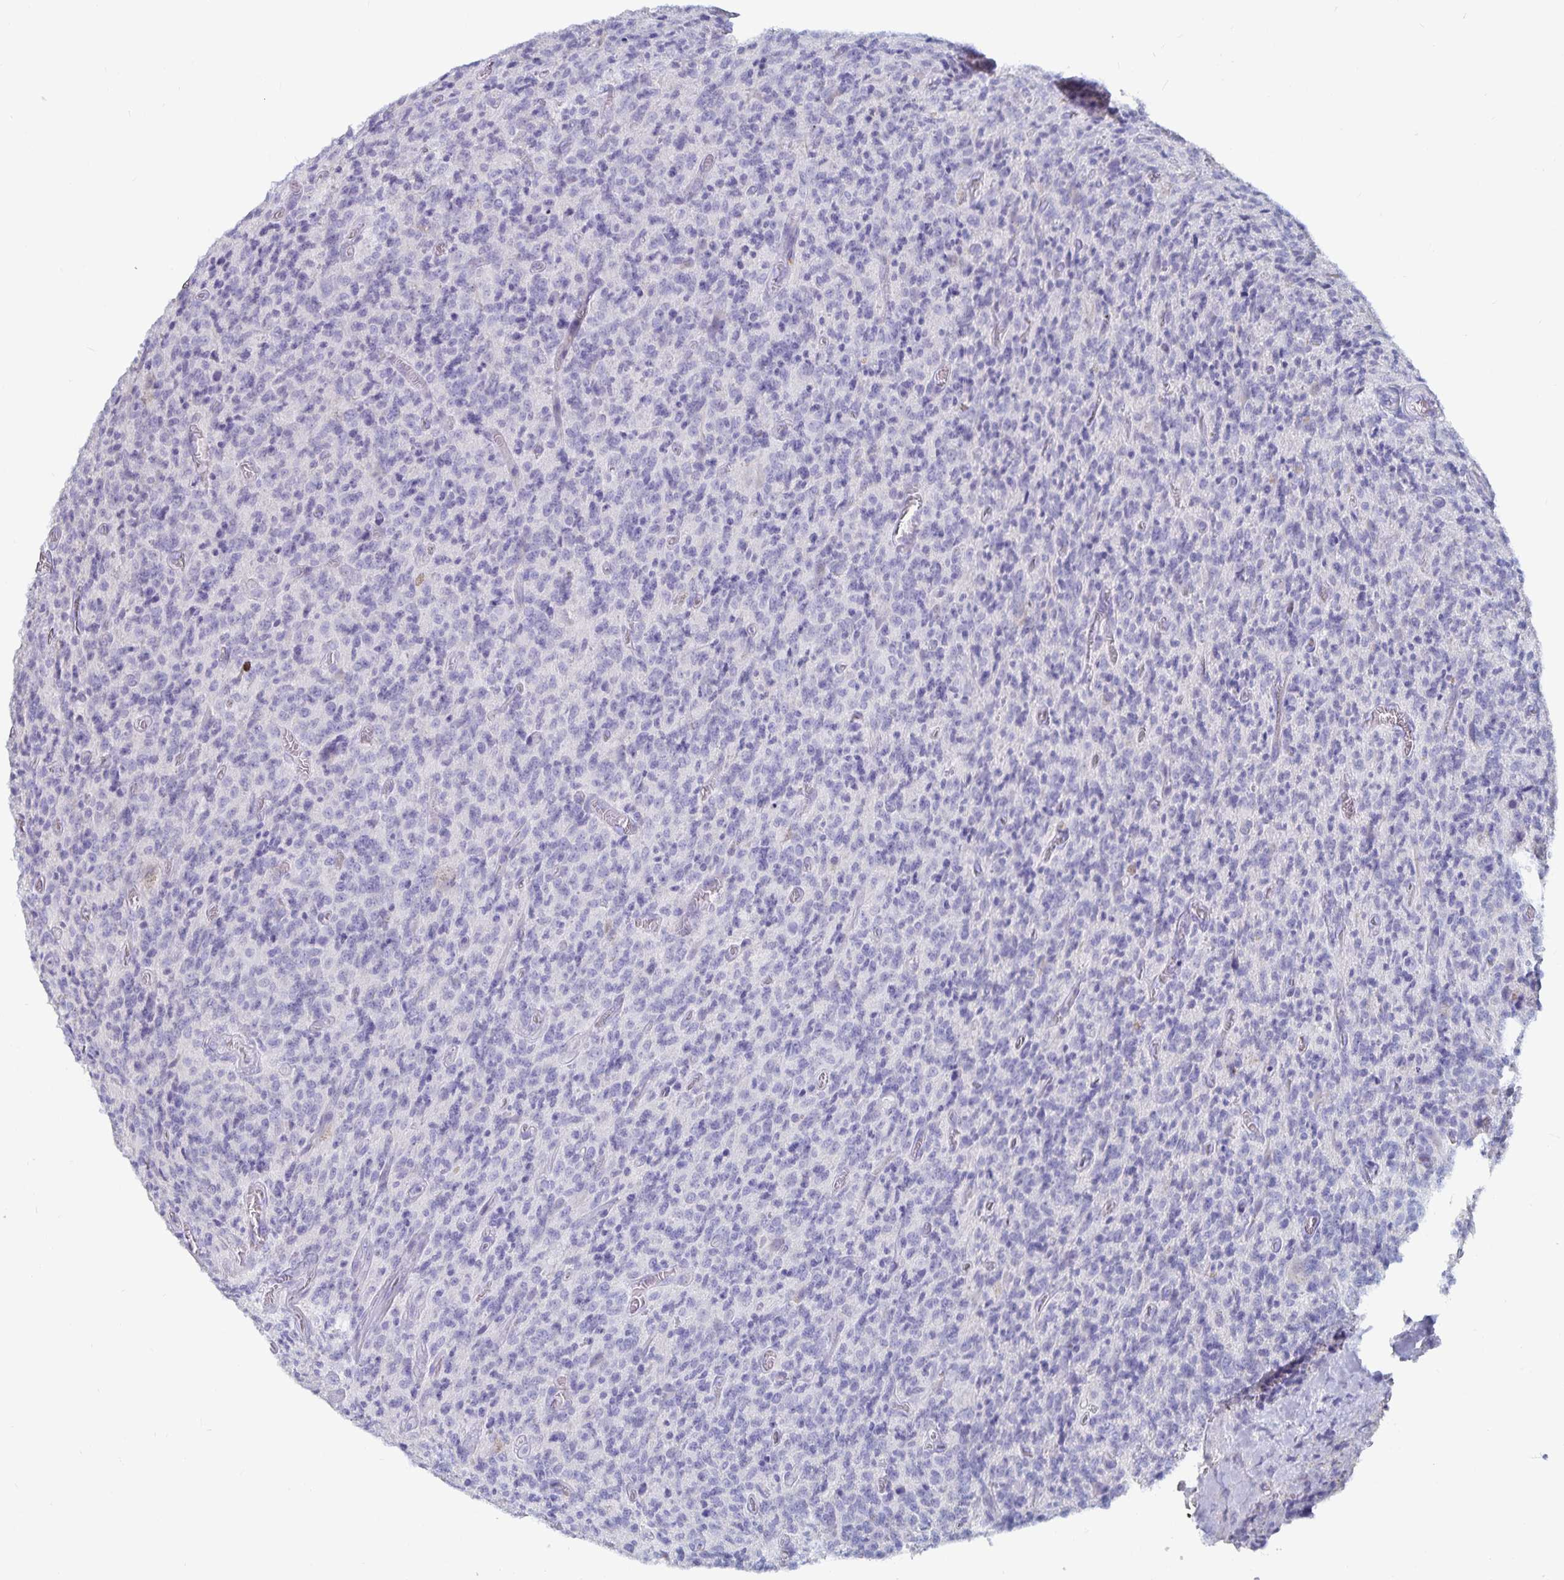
{"staining": {"intensity": "negative", "quantity": "none", "location": "none"}, "tissue": "glioma", "cell_type": "Tumor cells", "image_type": "cancer", "snomed": [{"axis": "morphology", "description": "Glioma, malignant, High grade"}, {"axis": "topography", "description": "Brain"}], "caption": "Tumor cells are negative for brown protein staining in glioma.", "gene": "CFAP69", "patient": {"sex": "male", "age": 76}}